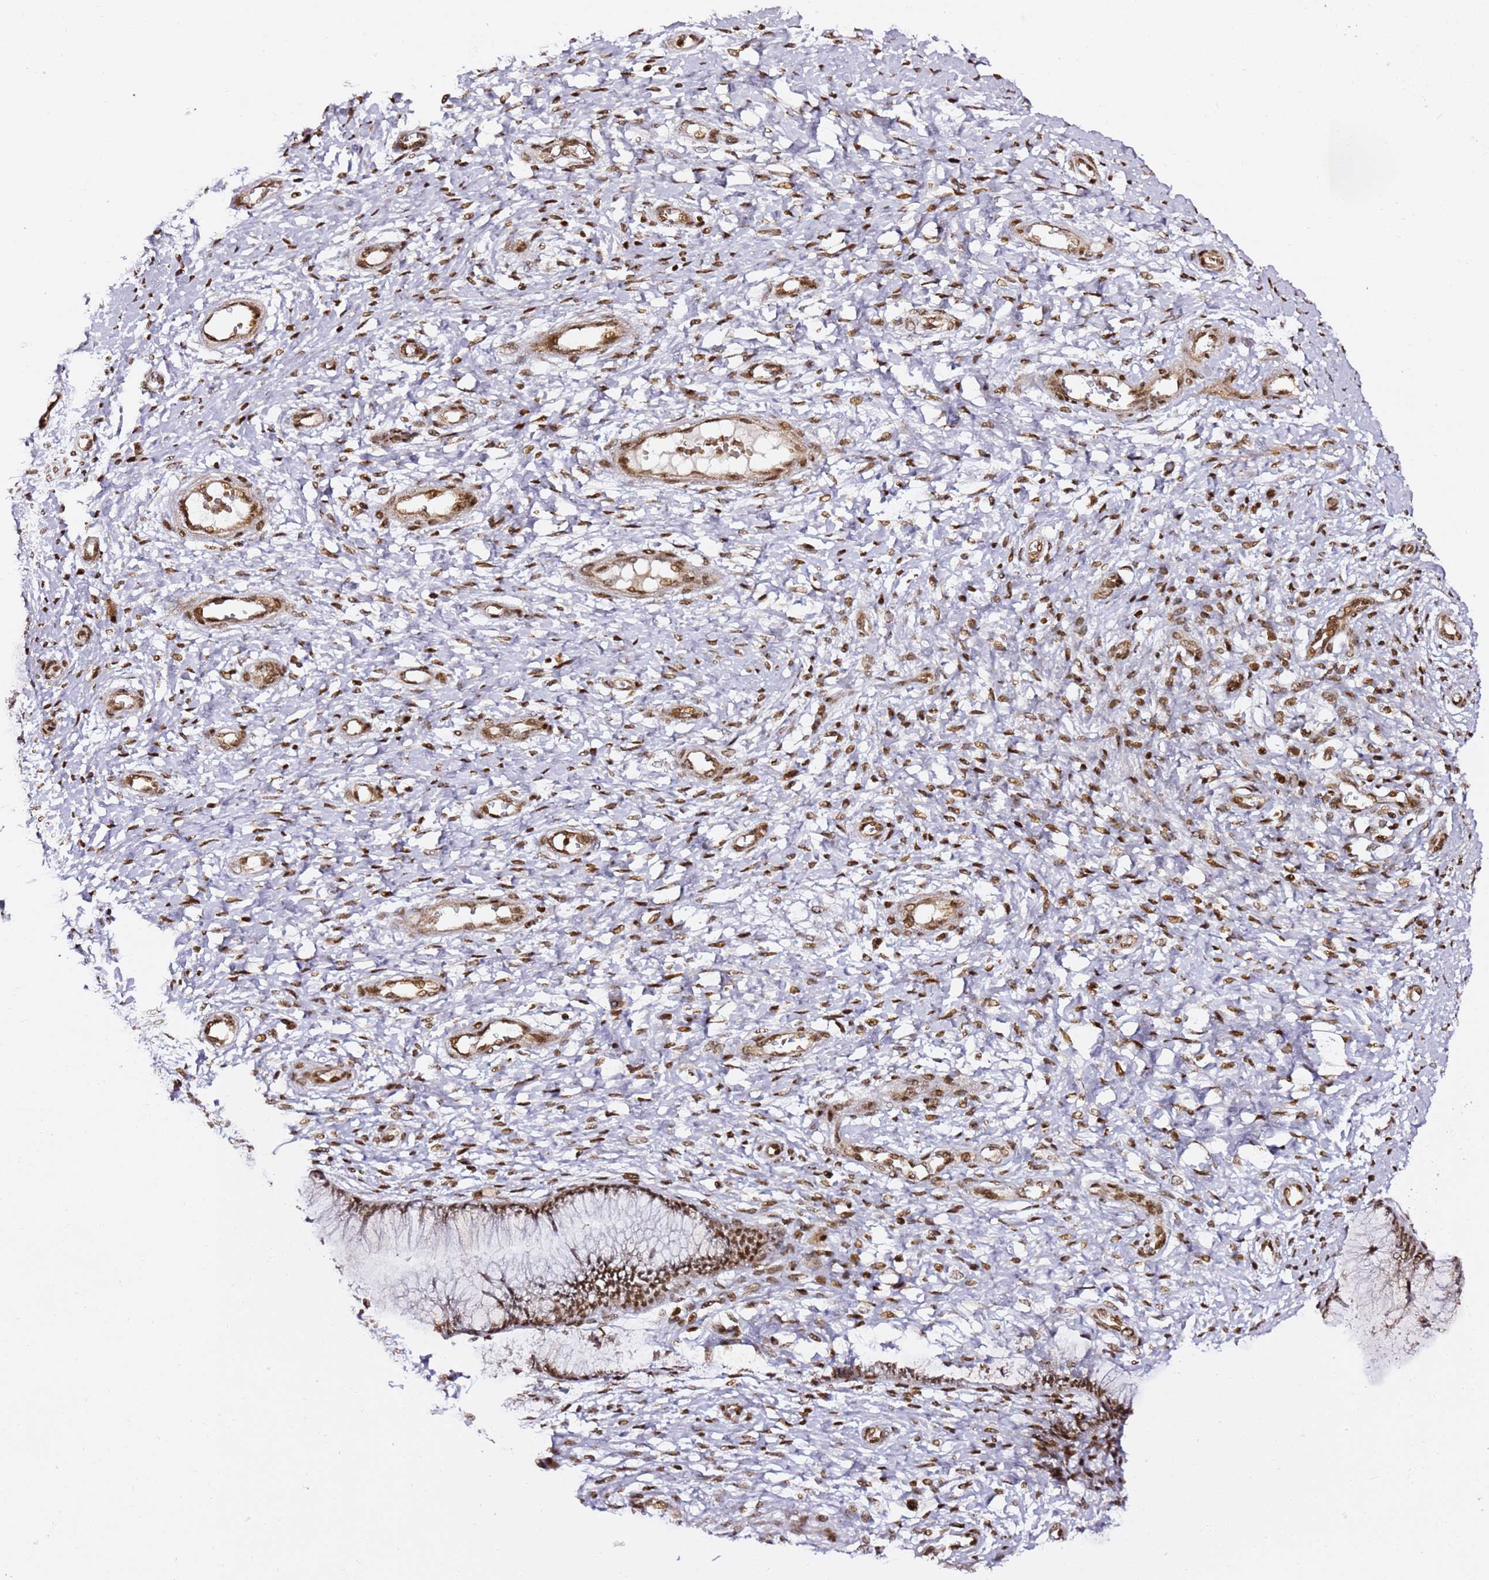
{"staining": {"intensity": "strong", "quantity": "25%-75%", "location": "cytoplasmic/membranous,nuclear"}, "tissue": "cervix", "cell_type": "Glandular cells", "image_type": "normal", "snomed": [{"axis": "morphology", "description": "Normal tissue, NOS"}, {"axis": "topography", "description": "Cervix"}], "caption": "A high amount of strong cytoplasmic/membranous,nuclear staining is identified in about 25%-75% of glandular cells in unremarkable cervix. The staining was performed using DAB to visualize the protein expression in brown, while the nuclei were stained in blue with hematoxylin (Magnification: 20x).", "gene": "GBP2", "patient": {"sex": "female", "age": 33}}